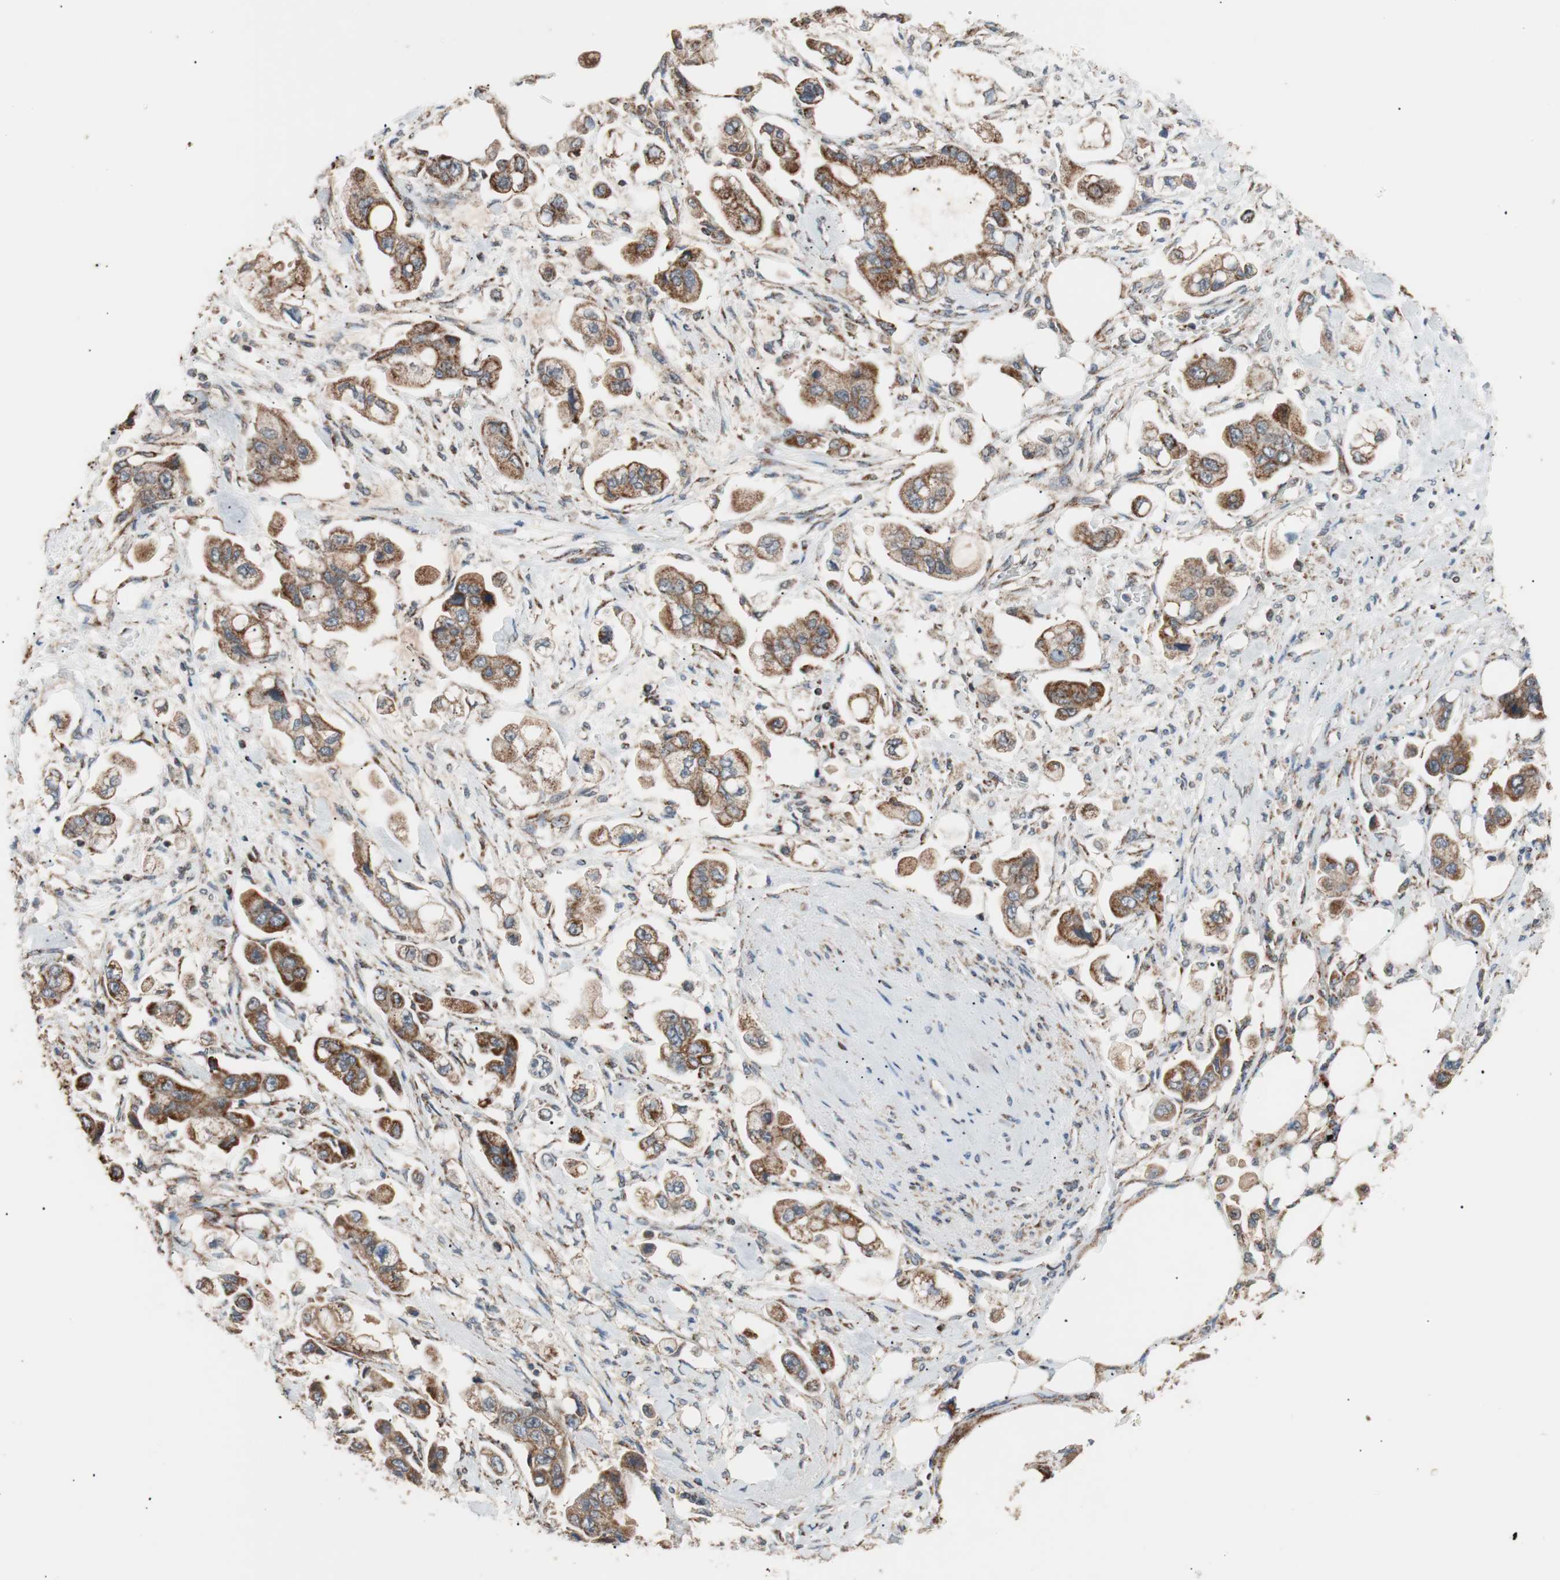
{"staining": {"intensity": "strong", "quantity": ">75%", "location": "cytoplasmic/membranous"}, "tissue": "stomach cancer", "cell_type": "Tumor cells", "image_type": "cancer", "snomed": [{"axis": "morphology", "description": "Adenocarcinoma, NOS"}, {"axis": "topography", "description": "Stomach"}], "caption": "Human stomach cancer stained with a brown dye displays strong cytoplasmic/membranous positive expression in approximately >75% of tumor cells.", "gene": "PITRM1", "patient": {"sex": "male", "age": 62}}